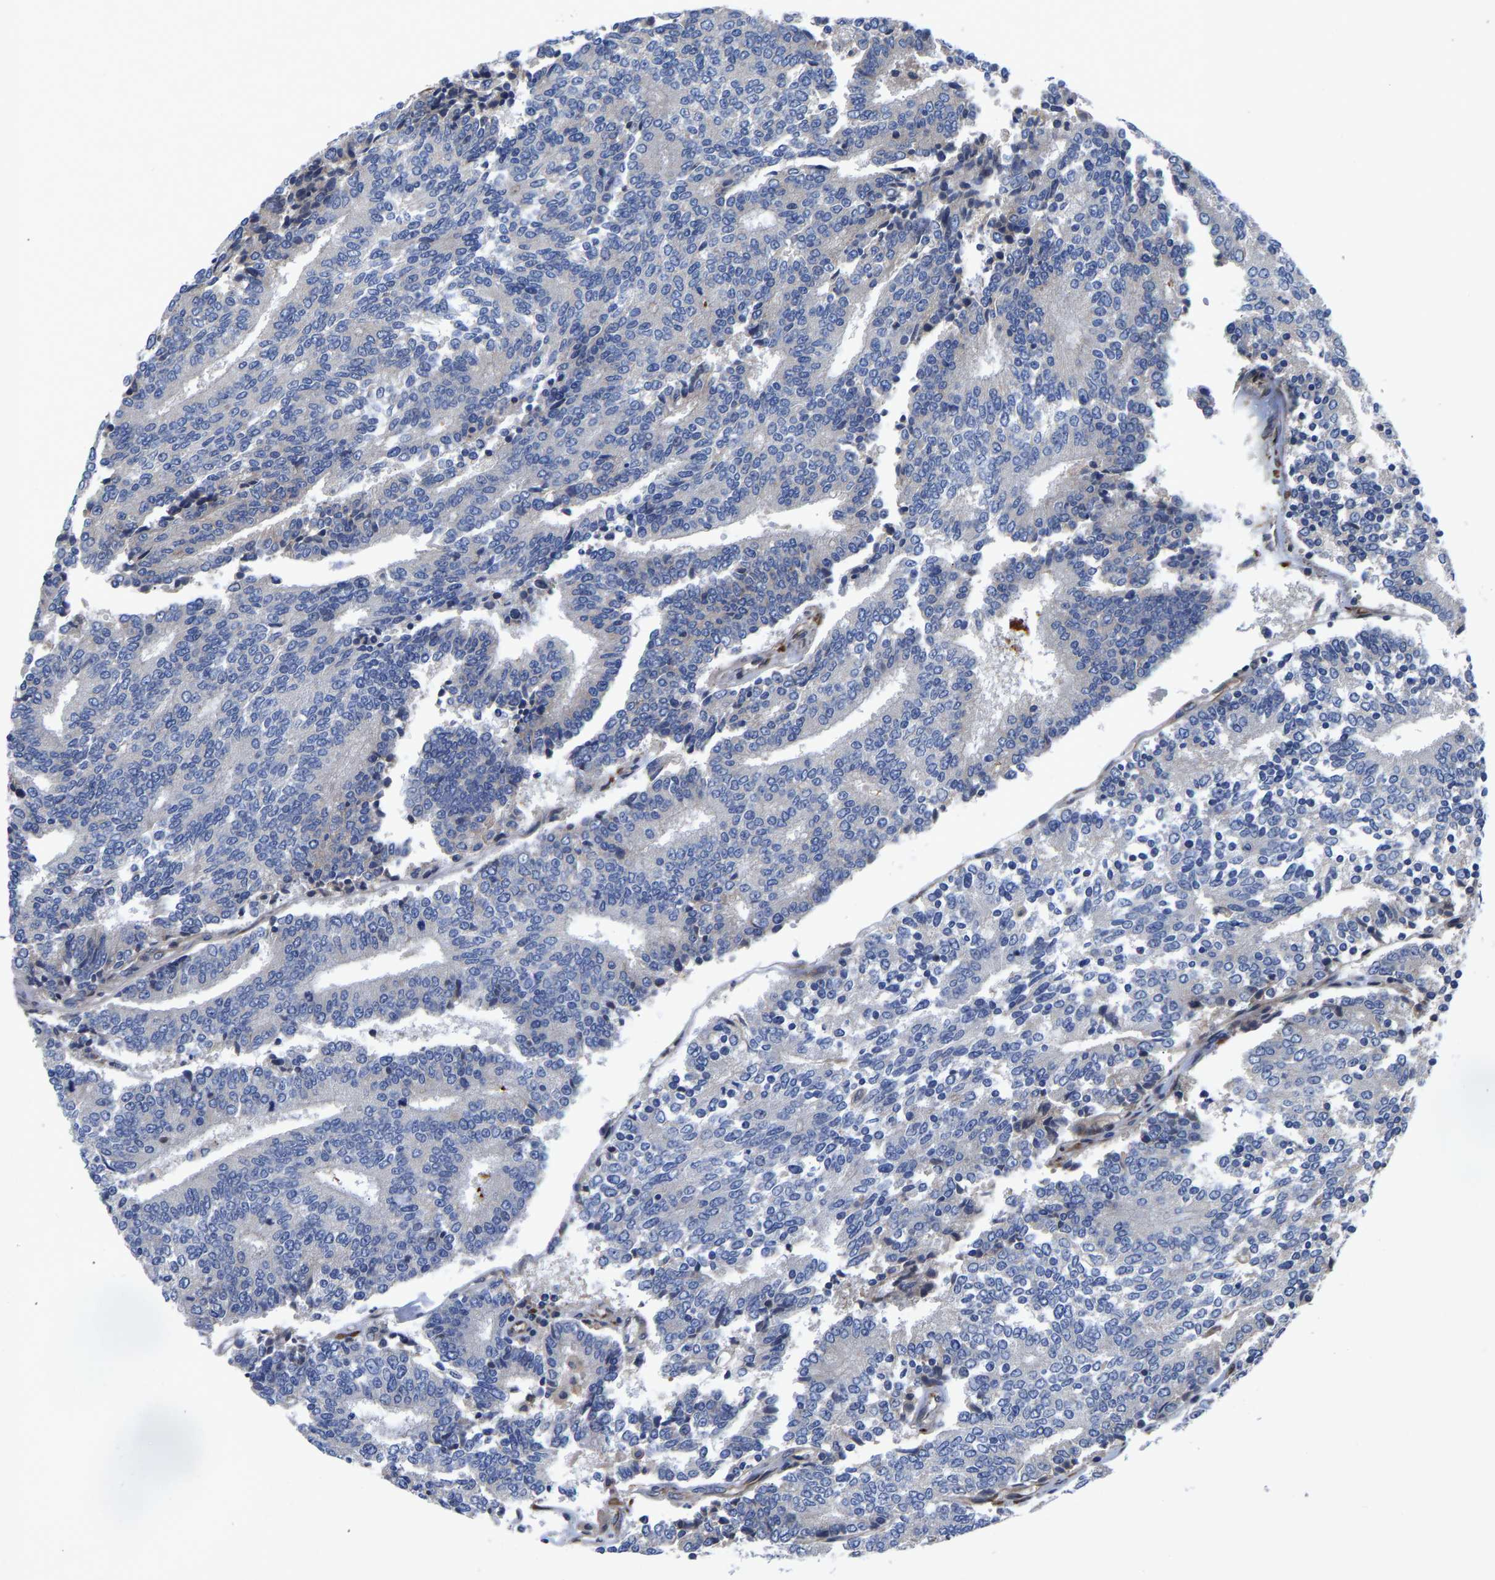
{"staining": {"intensity": "negative", "quantity": "none", "location": "none"}, "tissue": "prostate cancer", "cell_type": "Tumor cells", "image_type": "cancer", "snomed": [{"axis": "morphology", "description": "Normal tissue, NOS"}, {"axis": "morphology", "description": "Adenocarcinoma, High grade"}, {"axis": "topography", "description": "Prostate"}, {"axis": "topography", "description": "Seminal veicle"}], "caption": "DAB (3,3'-diaminobenzidine) immunohistochemical staining of human prostate high-grade adenocarcinoma exhibits no significant expression in tumor cells.", "gene": "FRRS1", "patient": {"sex": "male", "age": 55}}